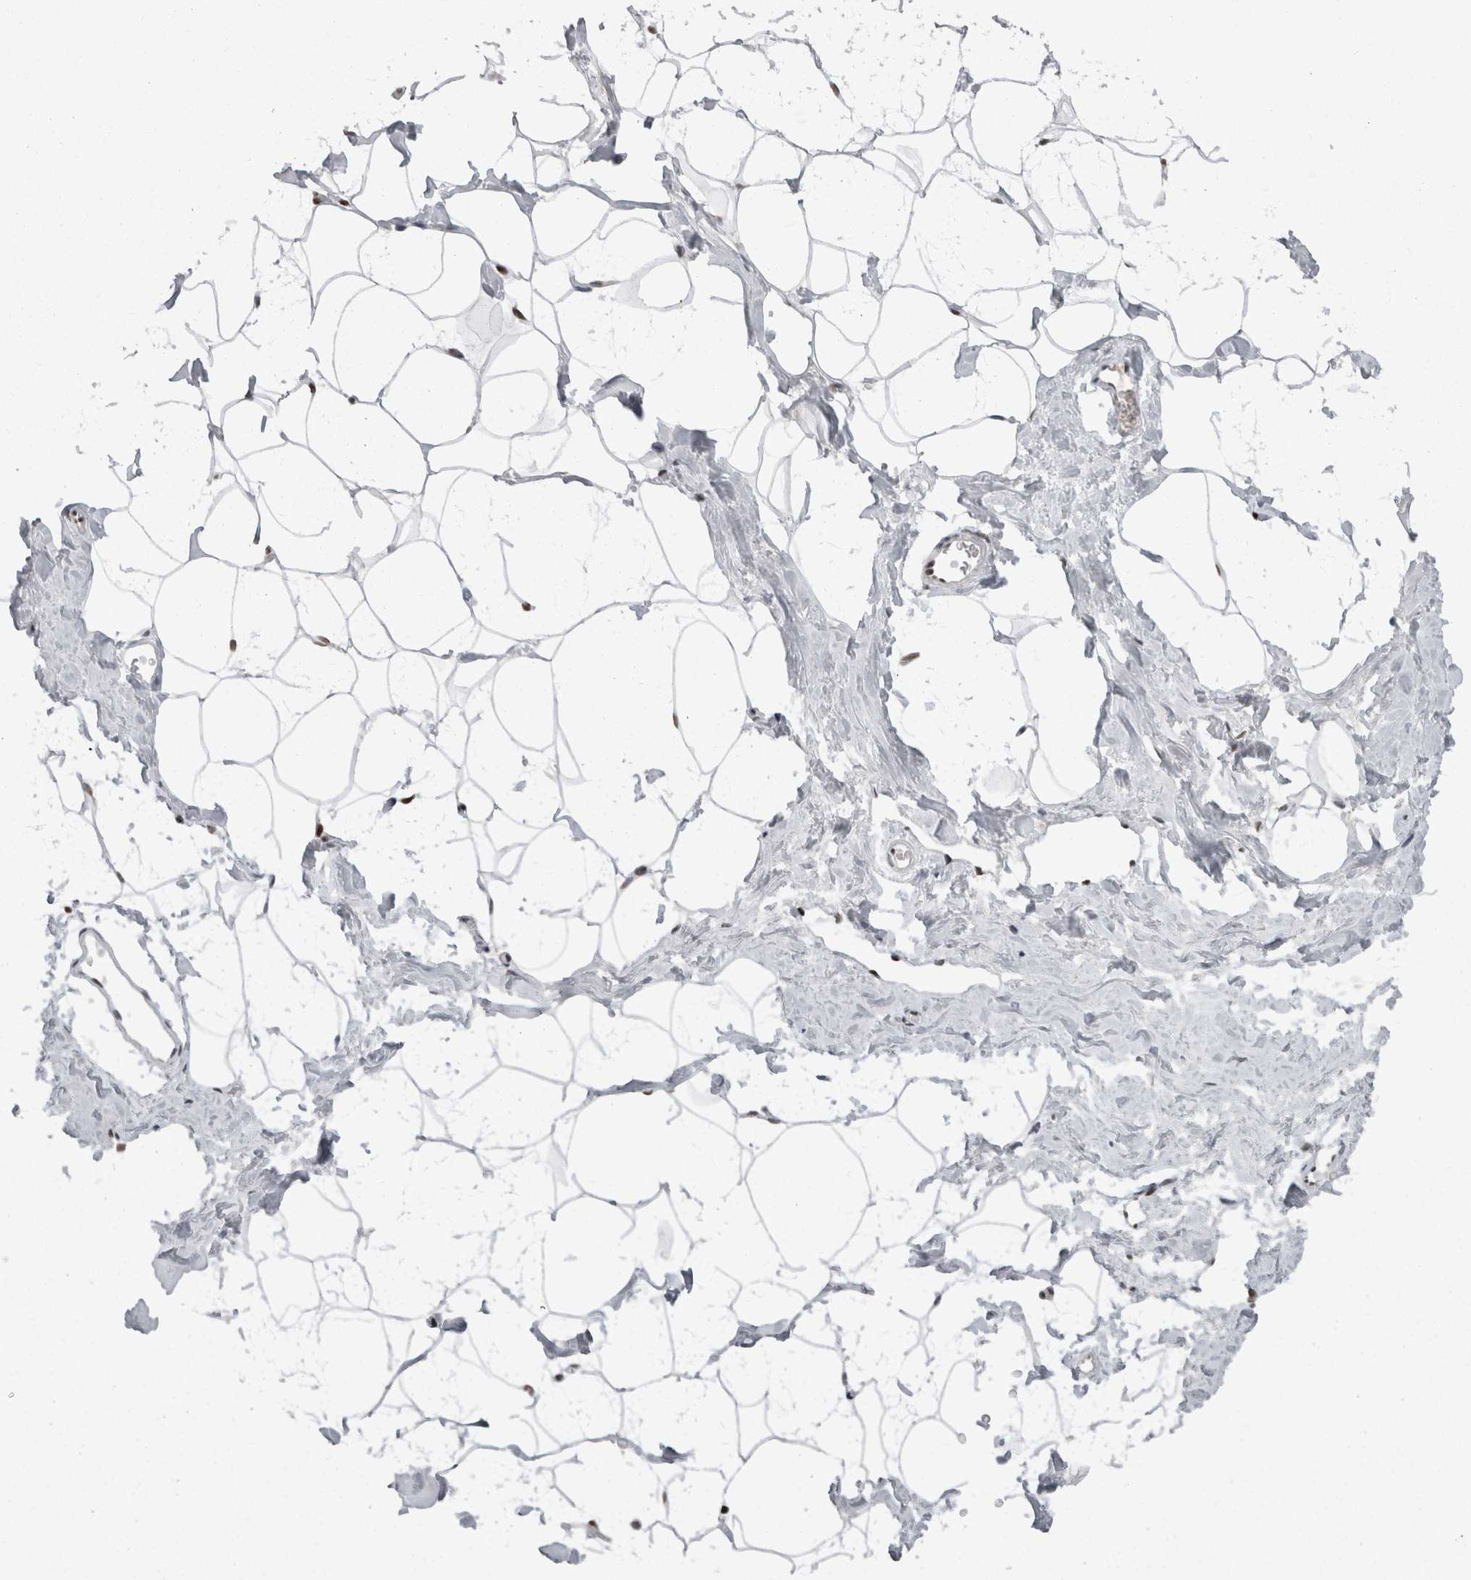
{"staining": {"intensity": "moderate", "quantity": ">75%", "location": "nuclear"}, "tissue": "adipose tissue", "cell_type": "Adipocytes", "image_type": "normal", "snomed": [{"axis": "morphology", "description": "Normal tissue, NOS"}, {"axis": "morphology", "description": "Fibrosis, NOS"}, {"axis": "topography", "description": "Breast"}, {"axis": "topography", "description": "Adipose tissue"}], "caption": "Brown immunohistochemical staining in unremarkable adipose tissue reveals moderate nuclear staining in about >75% of adipocytes. (DAB IHC, brown staining for protein, blue staining for nuclei).", "gene": "C1orf54", "patient": {"sex": "female", "age": 39}}